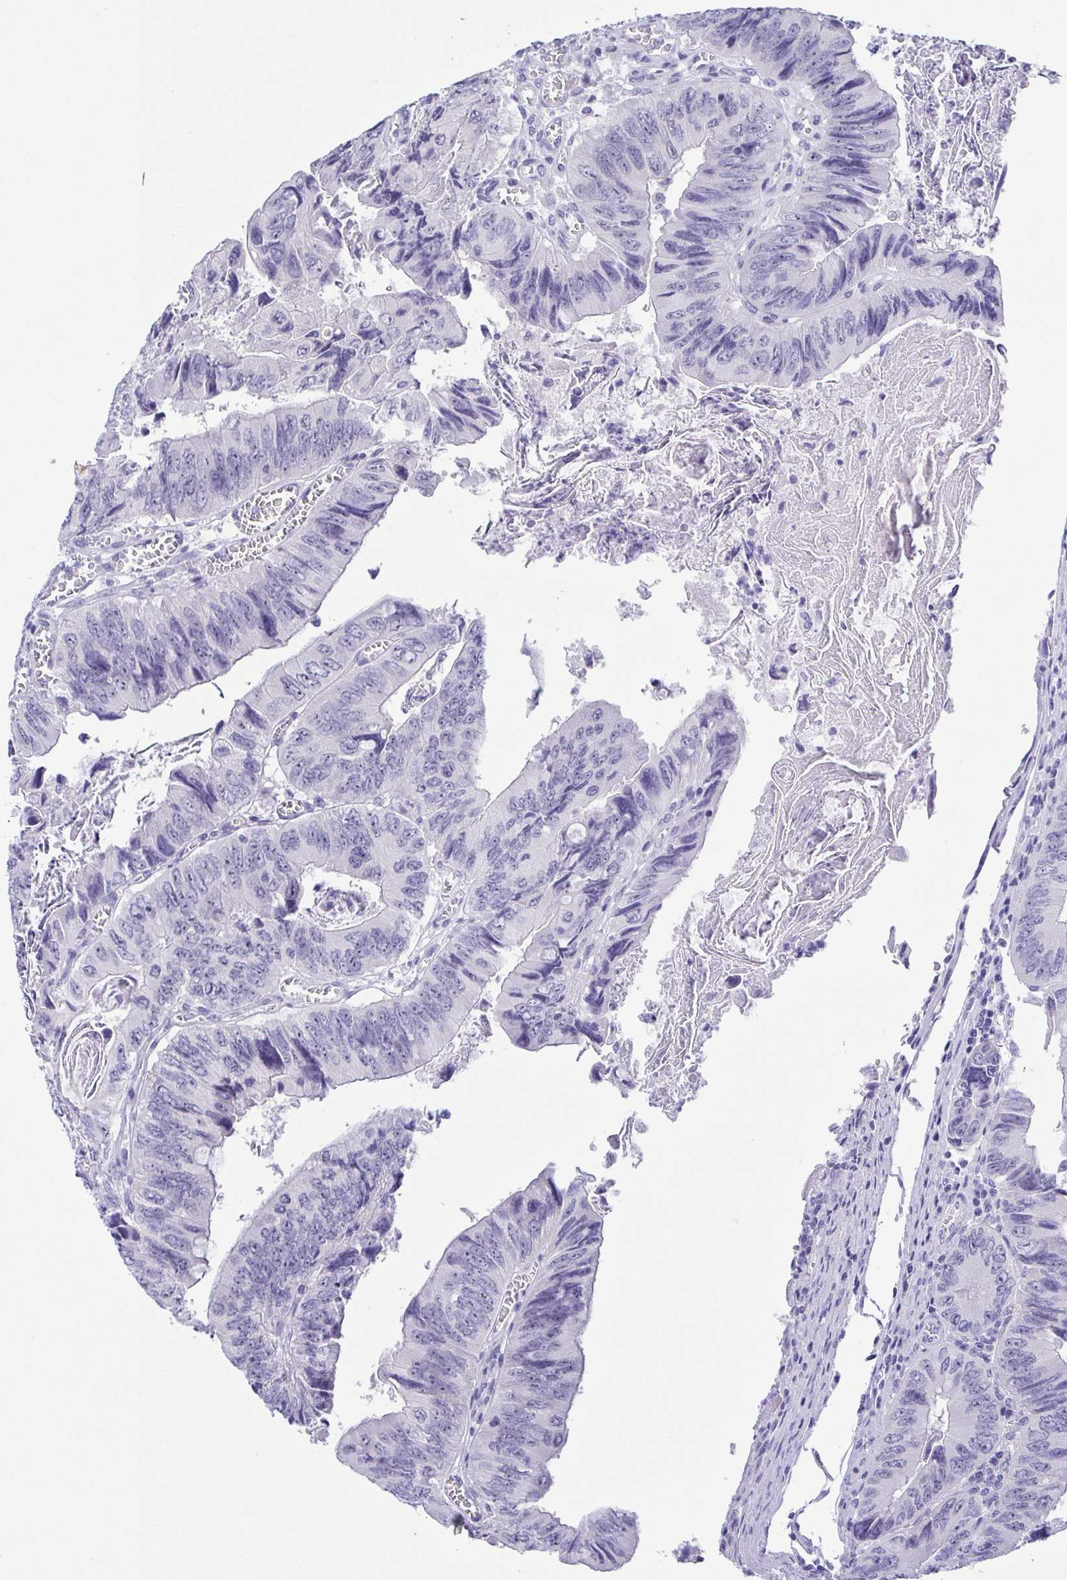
{"staining": {"intensity": "negative", "quantity": "none", "location": "none"}, "tissue": "colorectal cancer", "cell_type": "Tumor cells", "image_type": "cancer", "snomed": [{"axis": "morphology", "description": "Adenocarcinoma, NOS"}, {"axis": "topography", "description": "Colon"}], "caption": "The micrograph exhibits no significant expression in tumor cells of colorectal cancer.", "gene": "MYL7", "patient": {"sex": "female", "age": 84}}